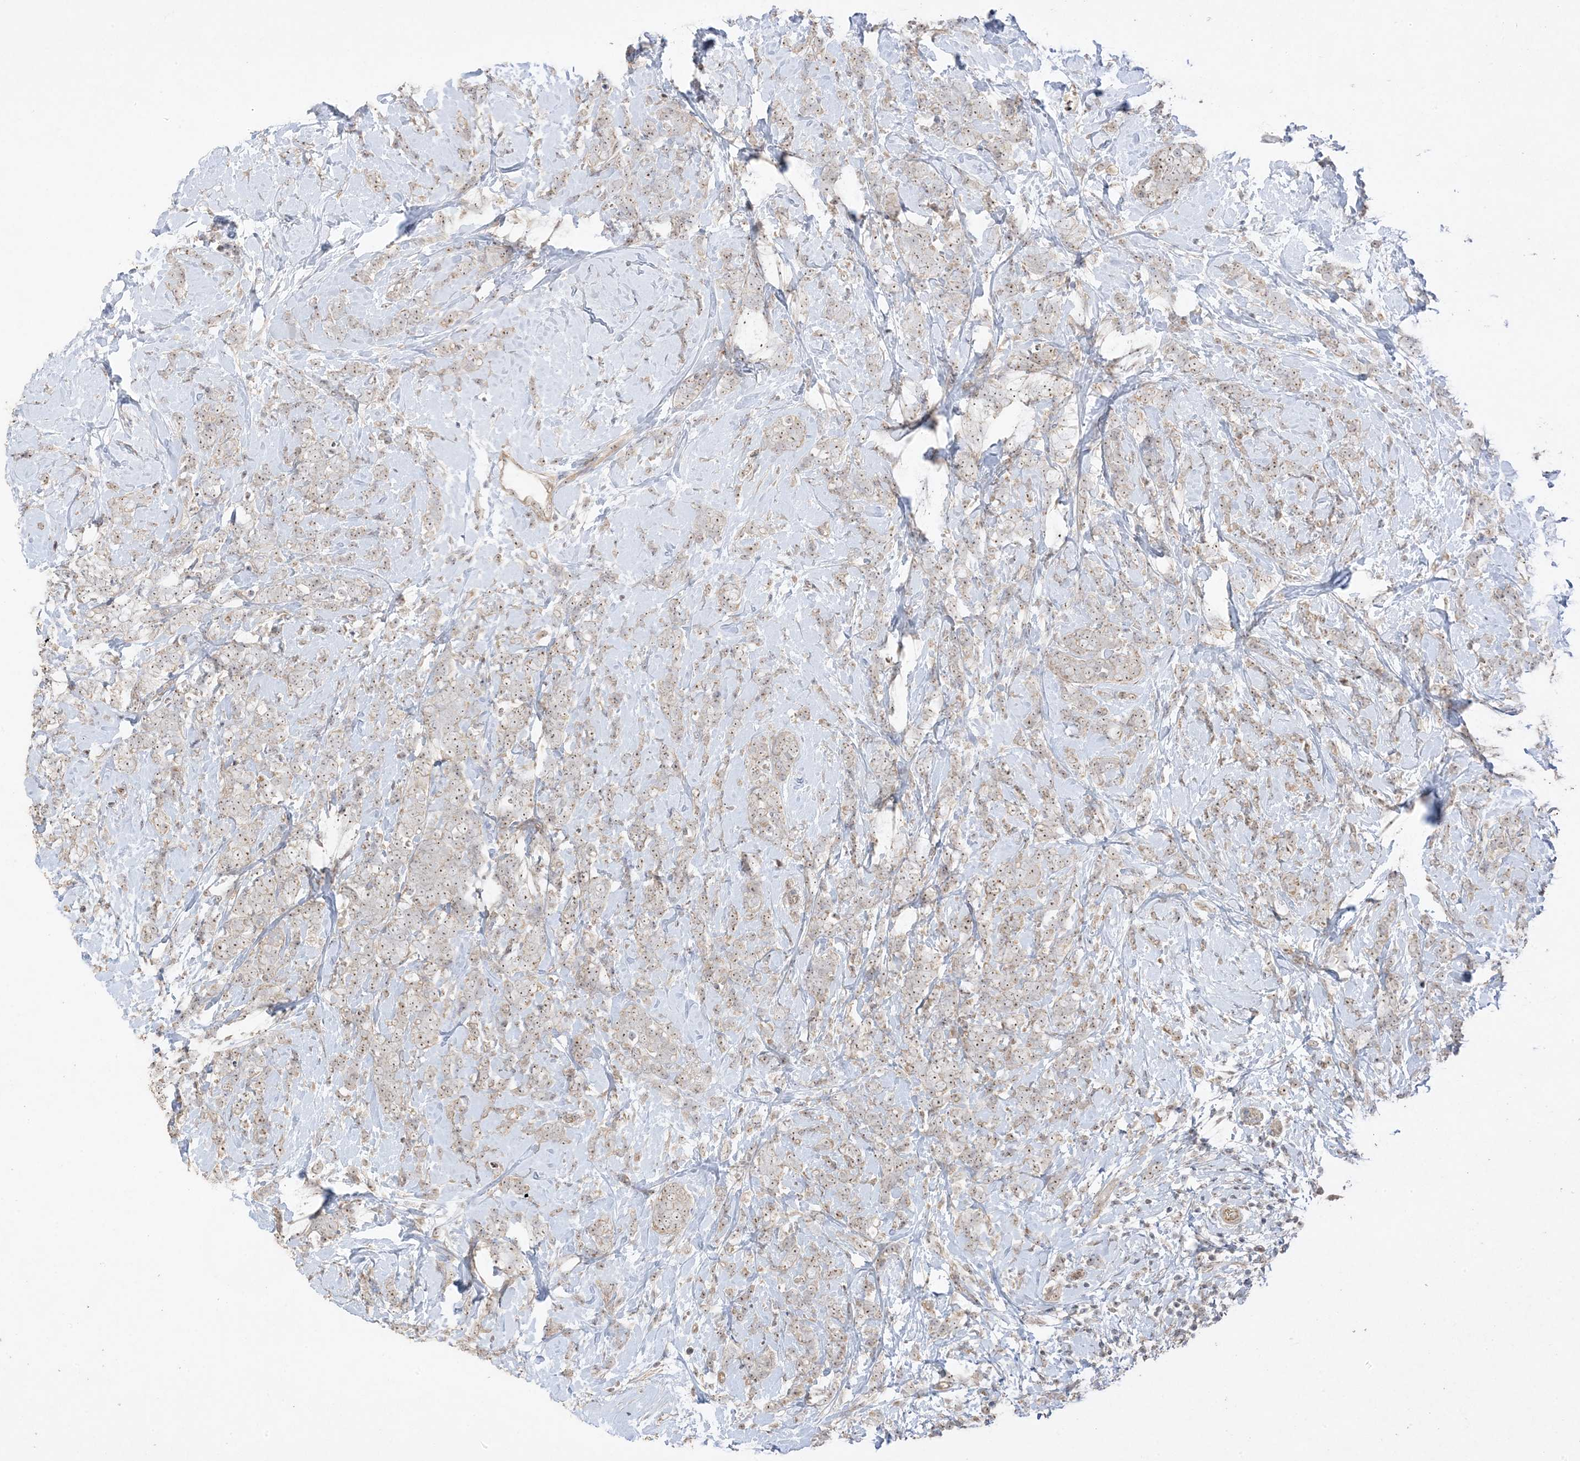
{"staining": {"intensity": "weak", "quantity": ">75%", "location": "nuclear"}, "tissue": "breast cancer", "cell_type": "Tumor cells", "image_type": "cancer", "snomed": [{"axis": "morphology", "description": "Lobular carcinoma"}, {"axis": "topography", "description": "Breast"}], "caption": "Immunohistochemistry photomicrograph of neoplastic tissue: breast cancer (lobular carcinoma) stained using immunohistochemistry displays low levels of weak protein expression localized specifically in the nuclear of tumor cells, appearing as a nuclear brown color.", "gene": "DDX18", "patient": {"sex": "female", "age": 58}}